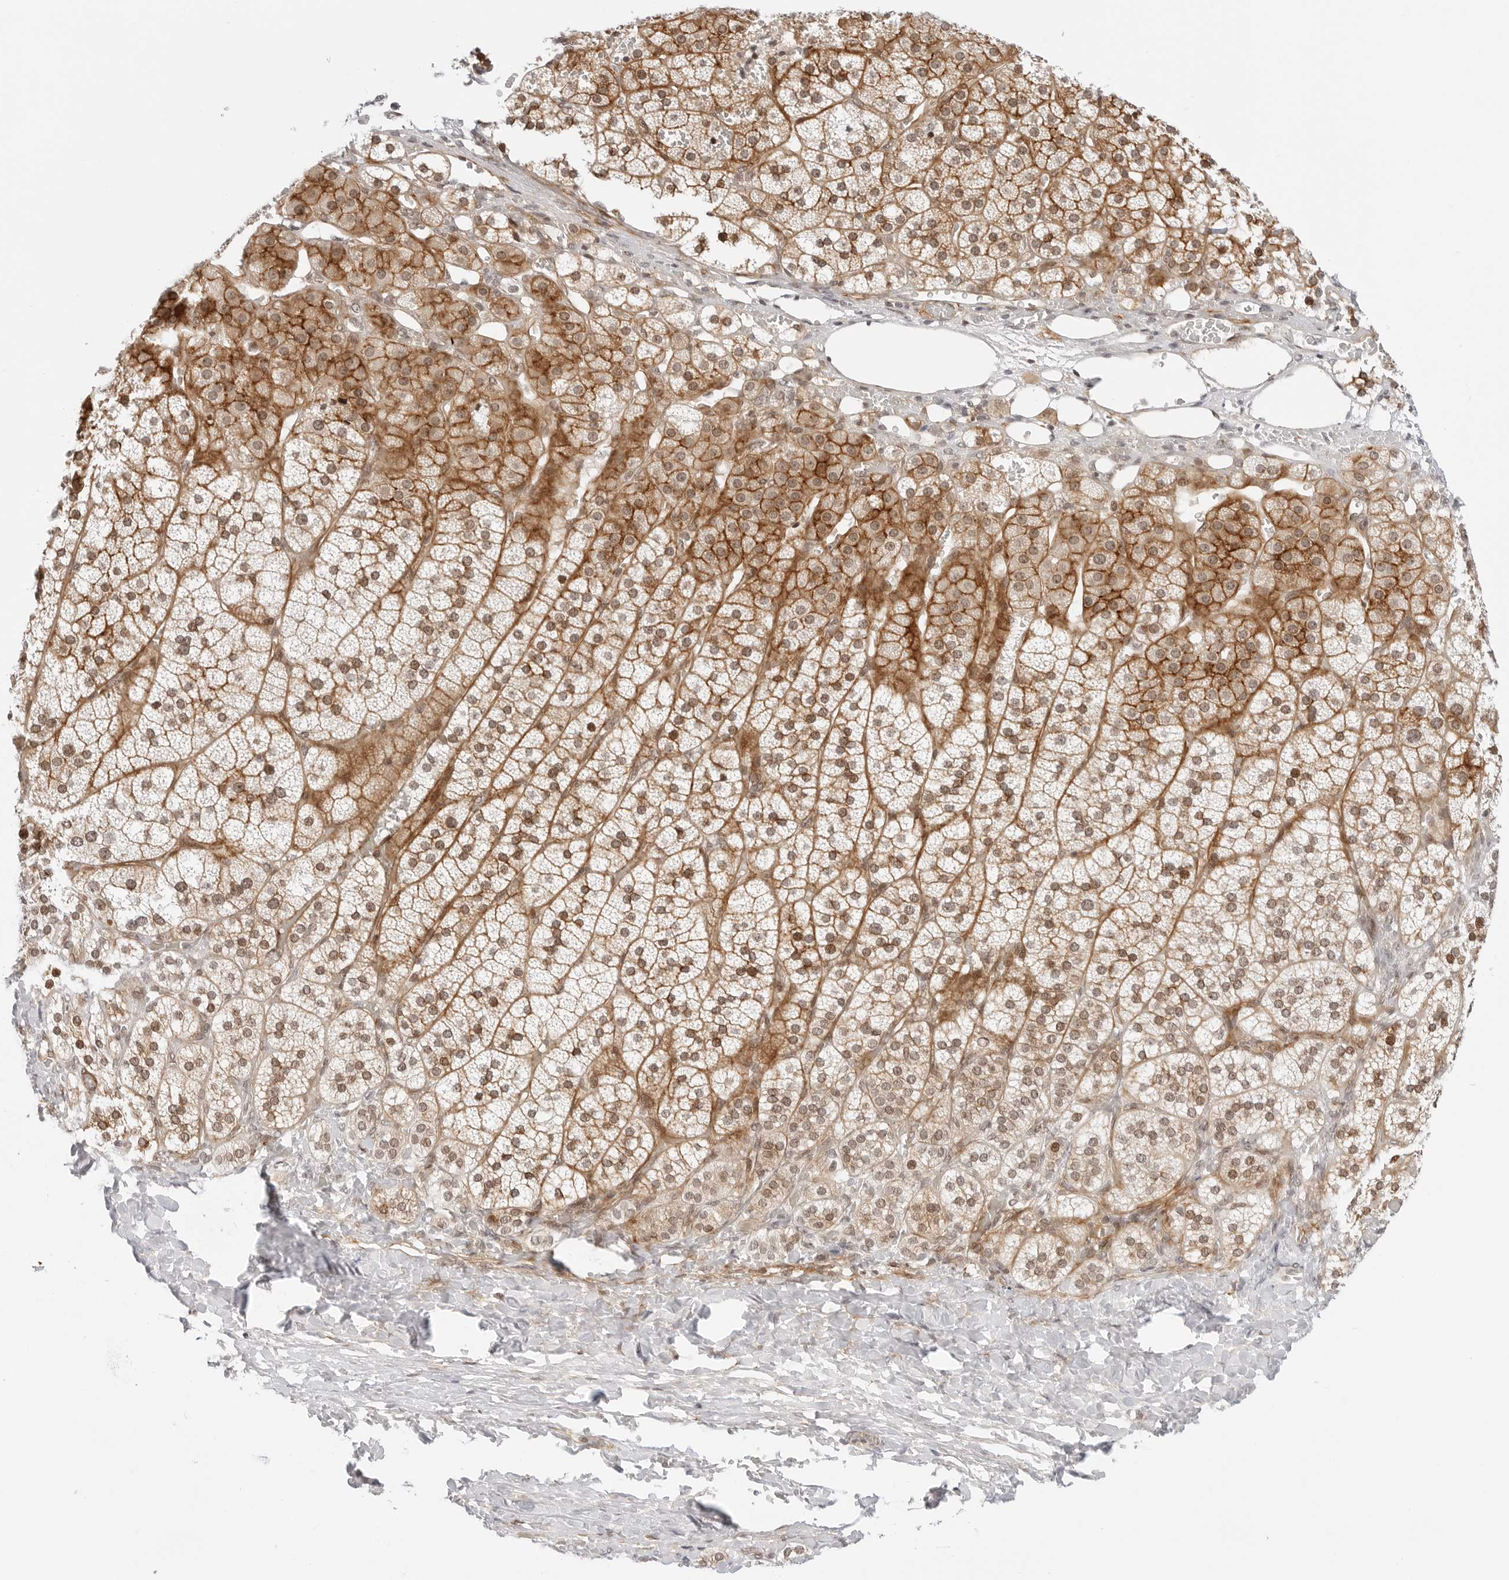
{"staining": {"intensity": "strong", "quantity": ">75%", "location": "cytoplasmic/membranous,nuclear"}, "tissue": "adrenal gland", "cell_type": "Glandular cells", "image_type": "normal", "snomed": [{"axis": "morphology", "description": "Normal tissue, NOS"}, {"axis": "topography", "description": "Adrenal gland"}], "caption": "Immunohistochemistry (DAB (3,3'-diaminobenzidine)) staining of normal adrenal gland displays strong cytoplasmic/membranous,nuclear protein expression in approximately >75% of glandular cells. (DAB = brown stain, brightfield microscopy at high magnification).", "gene": "ZNF613", "patient": {"sex": "female", "age": 44}}